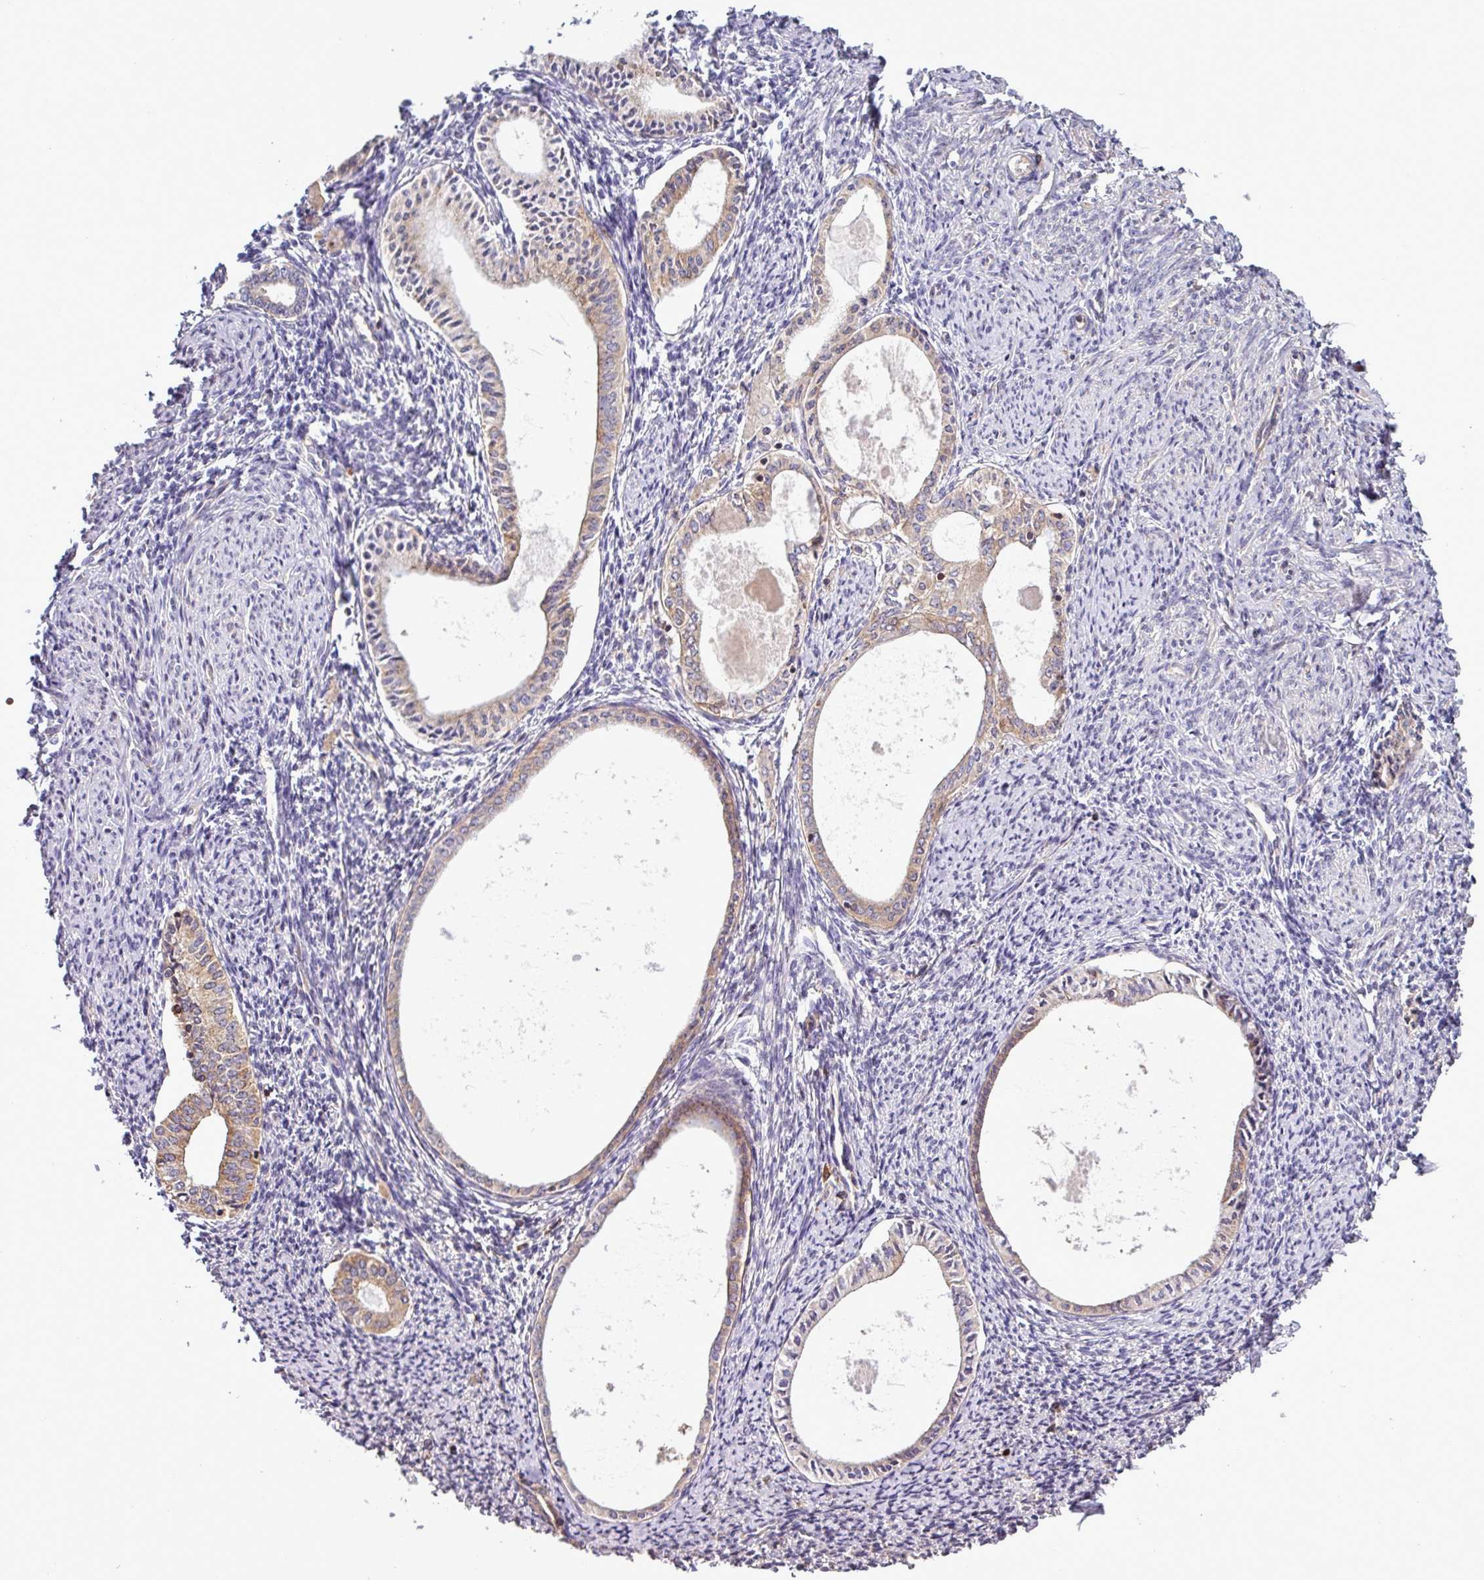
{"staining": {"intensity": "moderate", "quantity": ">75%", "location": "cytoplasmic/membranous"}, "tissue": "endometrium", "cell_type": "Cells in endometrial stroma", "image_type": "normal", "snomed": [{"axis": "morphology", "description": "Normal tissue, NOS"}, {"axis": "topography", "description": "Endometrium"}], "caption": "This micrograph shows immunohistochemistry (IHC) staining of normal human endometrium, with medium moderate cytoplasmic/membranous positivity in about >75% of cells in endometrial stroma.", "gene": "LRRC74B", "patient": {"sex": "female", "age": 63}}